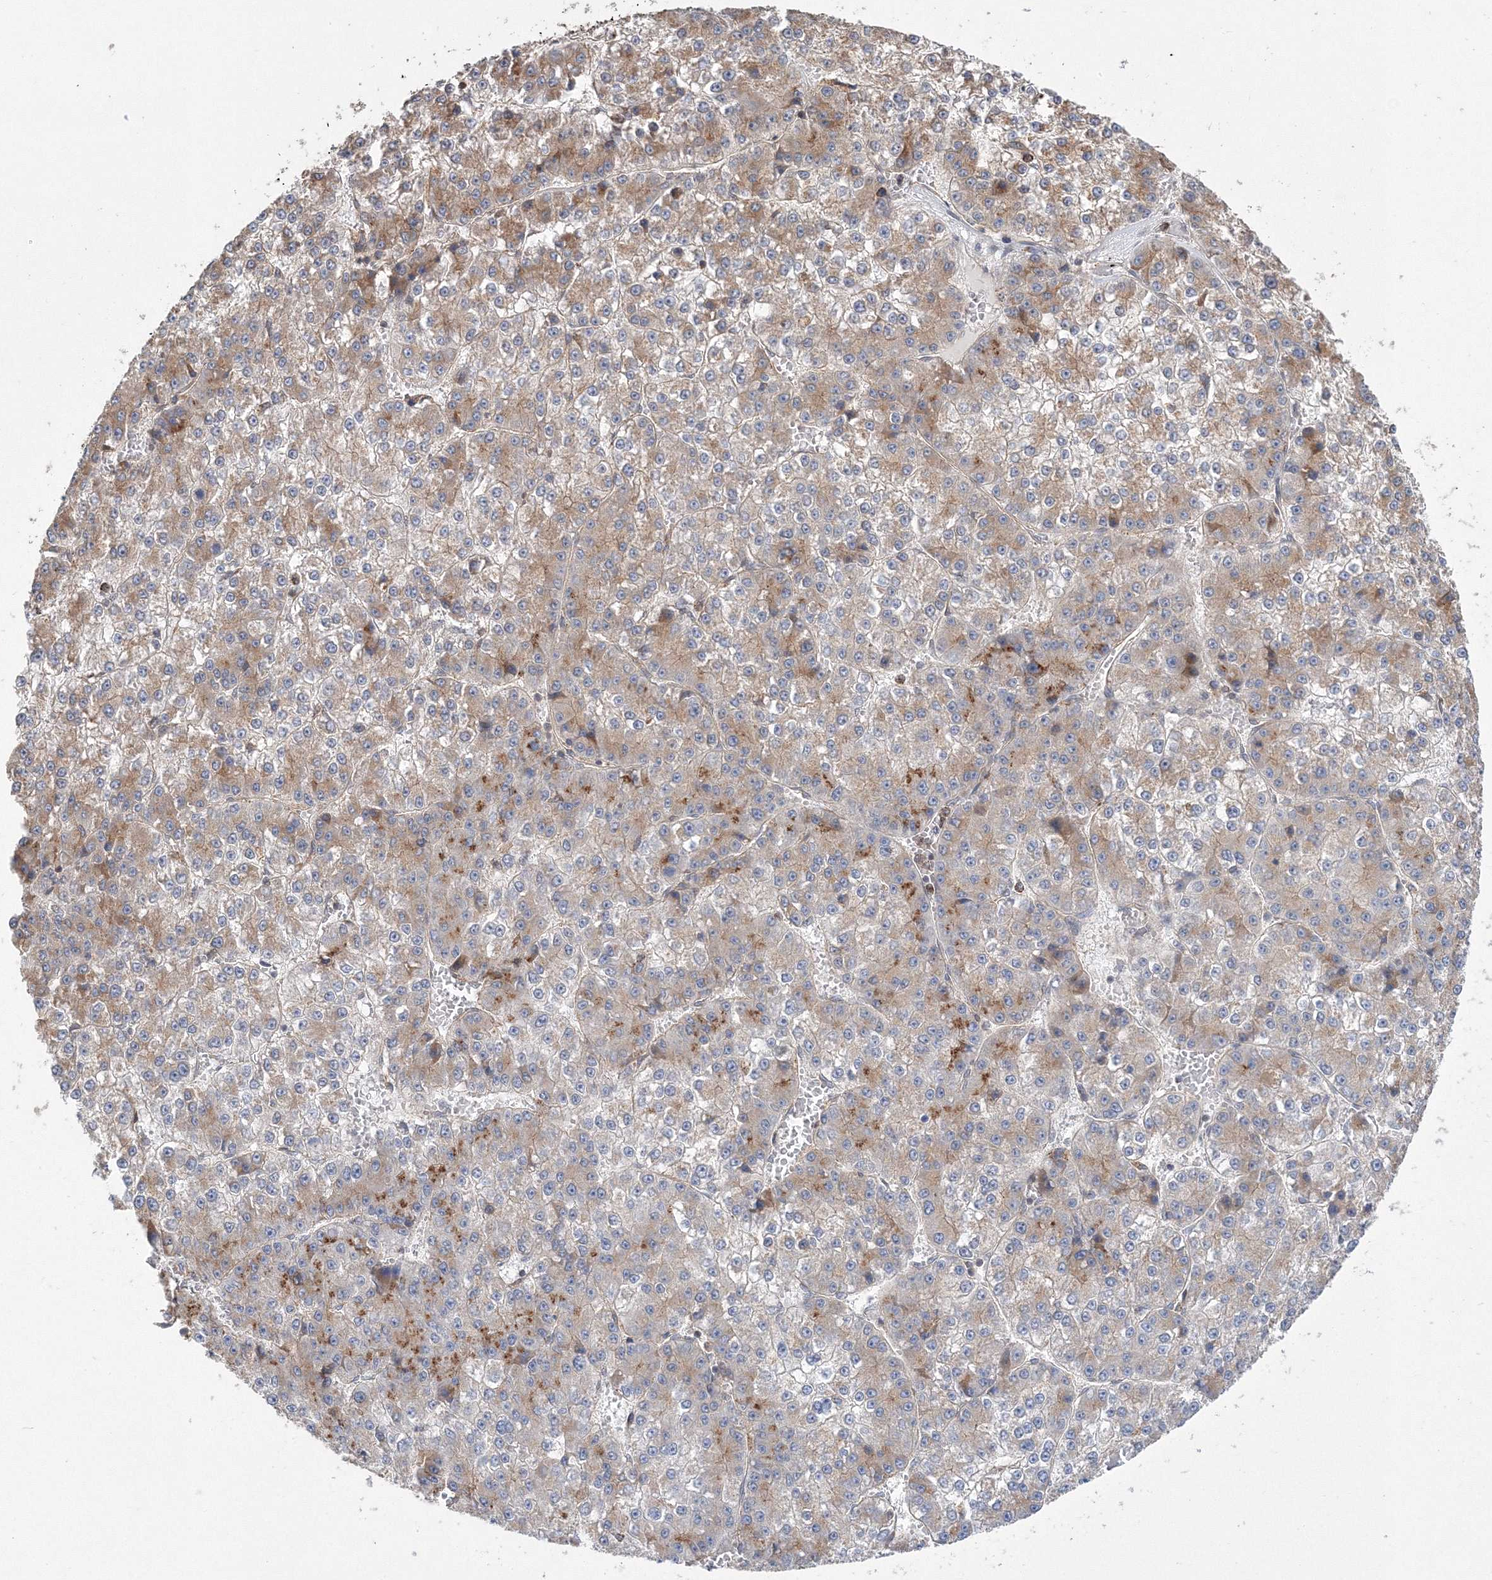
{"staining": {"intensity": "moderate", "quantity": "25%-75%", "location": "cytoplasmic/membranous"}, "tissue": "liver cancer", "cell_type": "Tumor cells", "image_type": "cancer", "snomed": [{"axis": "morphology", "description": "Carcinoma, Hepatocellular, NOS"}, {"axis": "topography", "description": "Liver"}], "caption": "Liver cancer stained with IHC reveals moderate cytoplasmic/membranous positivity in approximately 25%-75% of tumor cells.", "gene": "AASDH", "patient": {"sex": "female", "age": 73}}